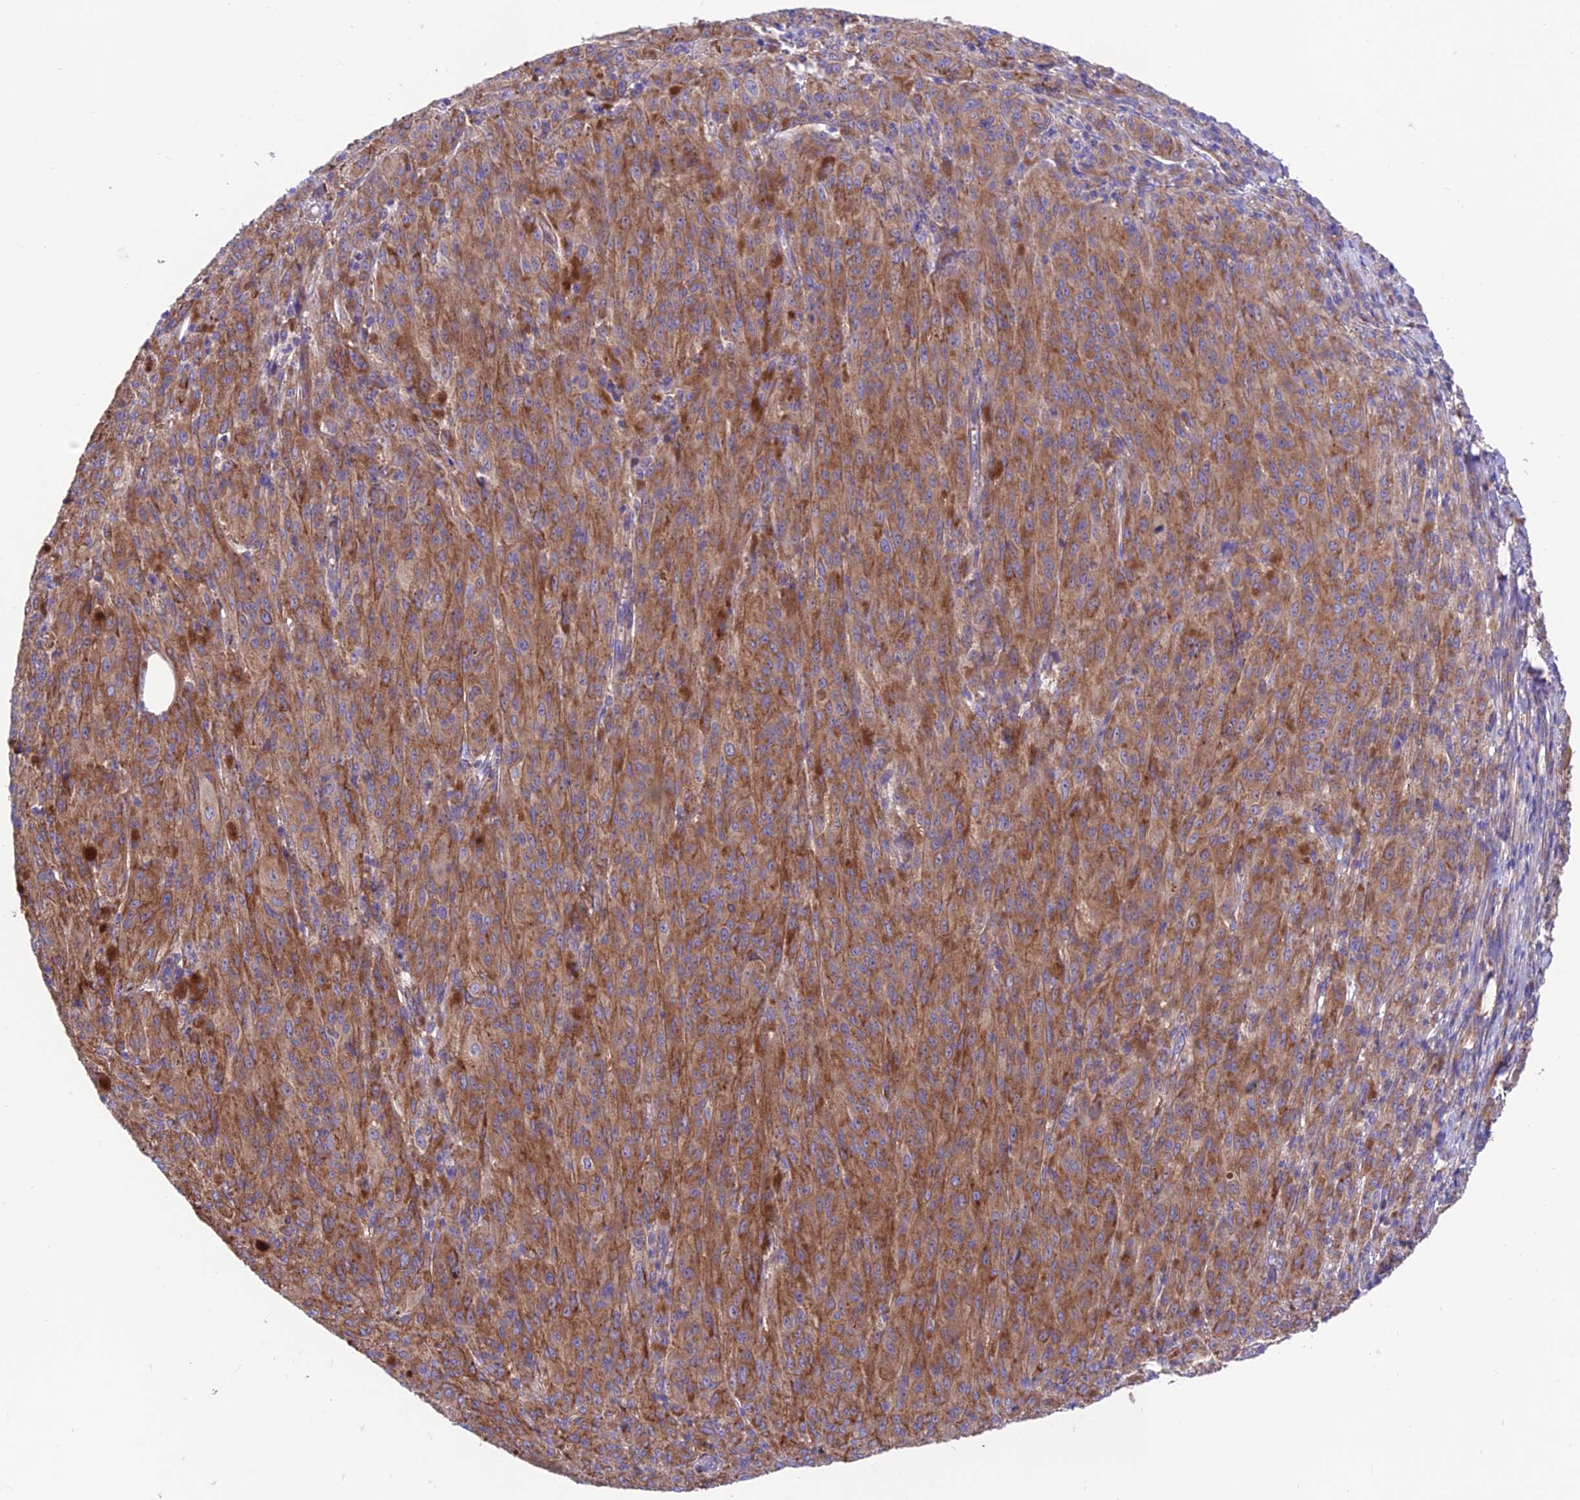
{"staining": {"intensity": "moderate", "quantity": ">75%", "location": "cytoplasmic/membranous"}, "tissue": "melanoma", "cell_type": "Tumor cells", "image_type": "cancer", "snomed": [{"axis": "morphology", "description": "Malignant melanoma, NOS"}, {"axis": "topography", "description": "Skin"}], "caption": "Immunohistochemical staining of human melanoma reveals moderate cytoplasmic/membranous protein positivity in about >75% of tumor cells. (brown staining indicates protein expression, while blue staining denotes nuclei).", "gene": "VPS16", "patient": {"sex": "female", "age": 52}}